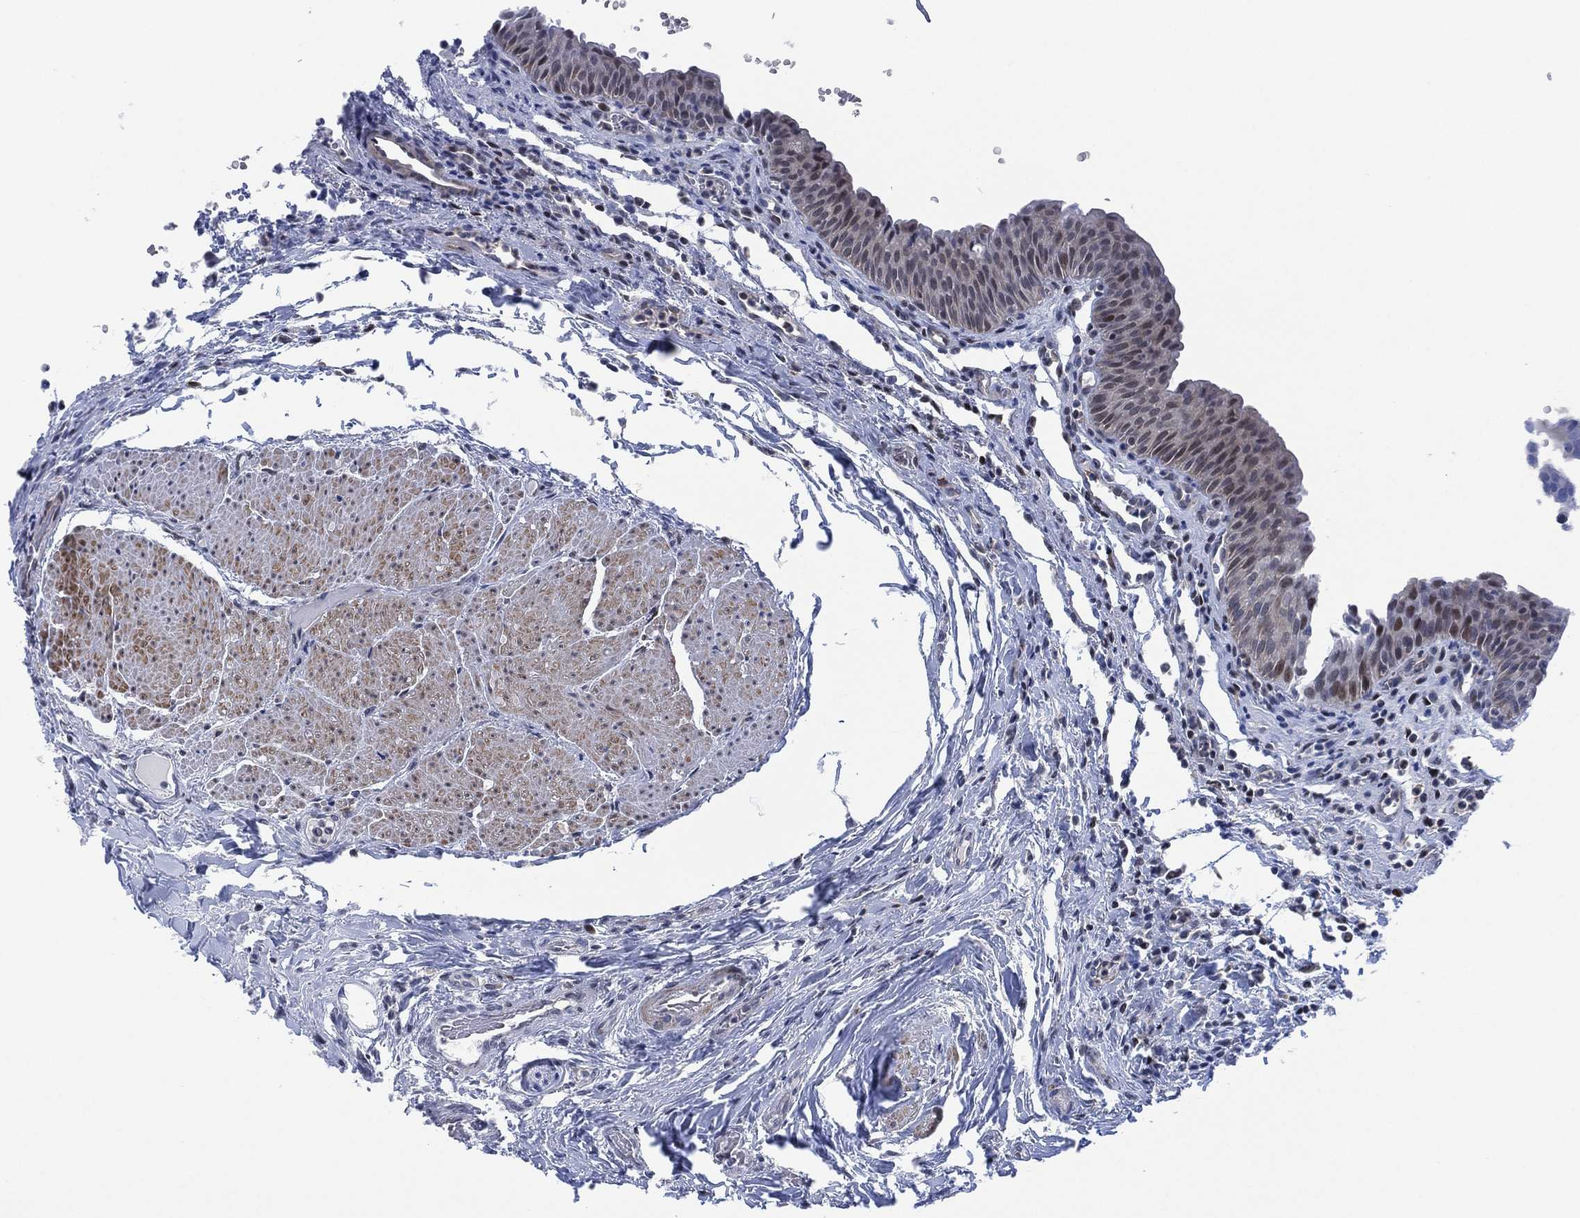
{"staining": {"intensity": "moderate", "quantity": "<25%", "location": "nuclear"}, "tissue": "urinary bladder", "cell_type": "Urothelial cells", "image_type": "normal", "snomed": [{"axis": "morphology", "description": "Normal tissue, NOS"}, {"axis": "topography", "description": "Urinary bladder"}], "caption": "Brown immunohistochemical staining in benign human urinary bladder reveals moderate nuclear positivity in approximately <25% of urothelial cells. Using DAB (brown) and hematoxylin (blue) stains, captured at high magnification using brightfield microscopy.", "gene": "SLC4A4", "patient": {"sex": "male", "age": 66}}